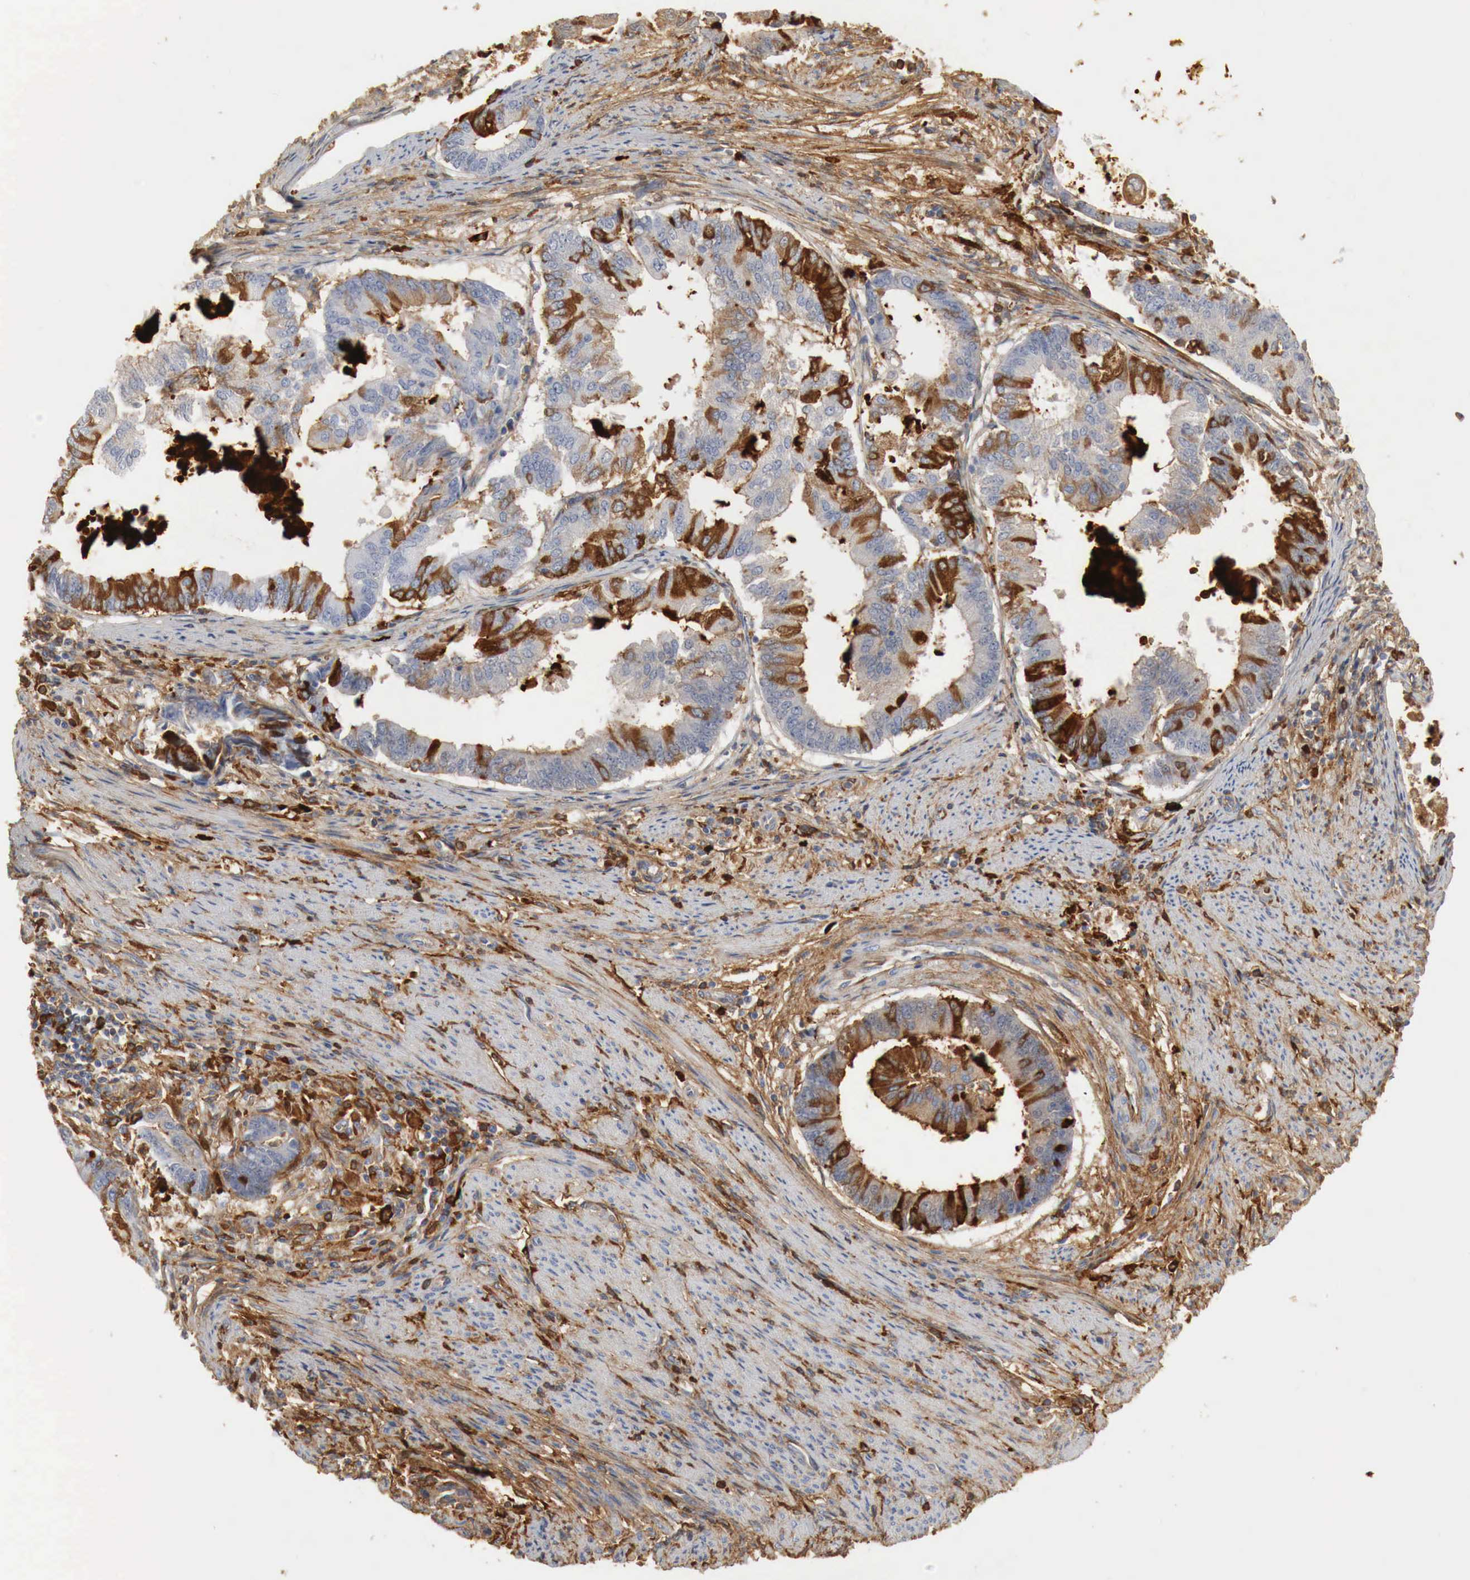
{"staining": {"intensity": "moderate", "quantity": "25%-75%", "location": "cytoplasmic/membranous"}, "tissue": "endometrial cancer", "cell_type": "Tumor cells", "image_type": "cancer", "snomed": [{"axis": "morphology", "description": "Adenocarcinoma, NOS"}, {"axis": "topography", "description": "Endometrium"}], "caption": "Endometrial adenocarcinoma tissue displays moderate cytoplasmic/membranous staining in about 25%-75% of tumor cells, visualized by immunohistochemistry.", "gene": "IGLC3", "patient": {"sex": "female", "age": 63}}